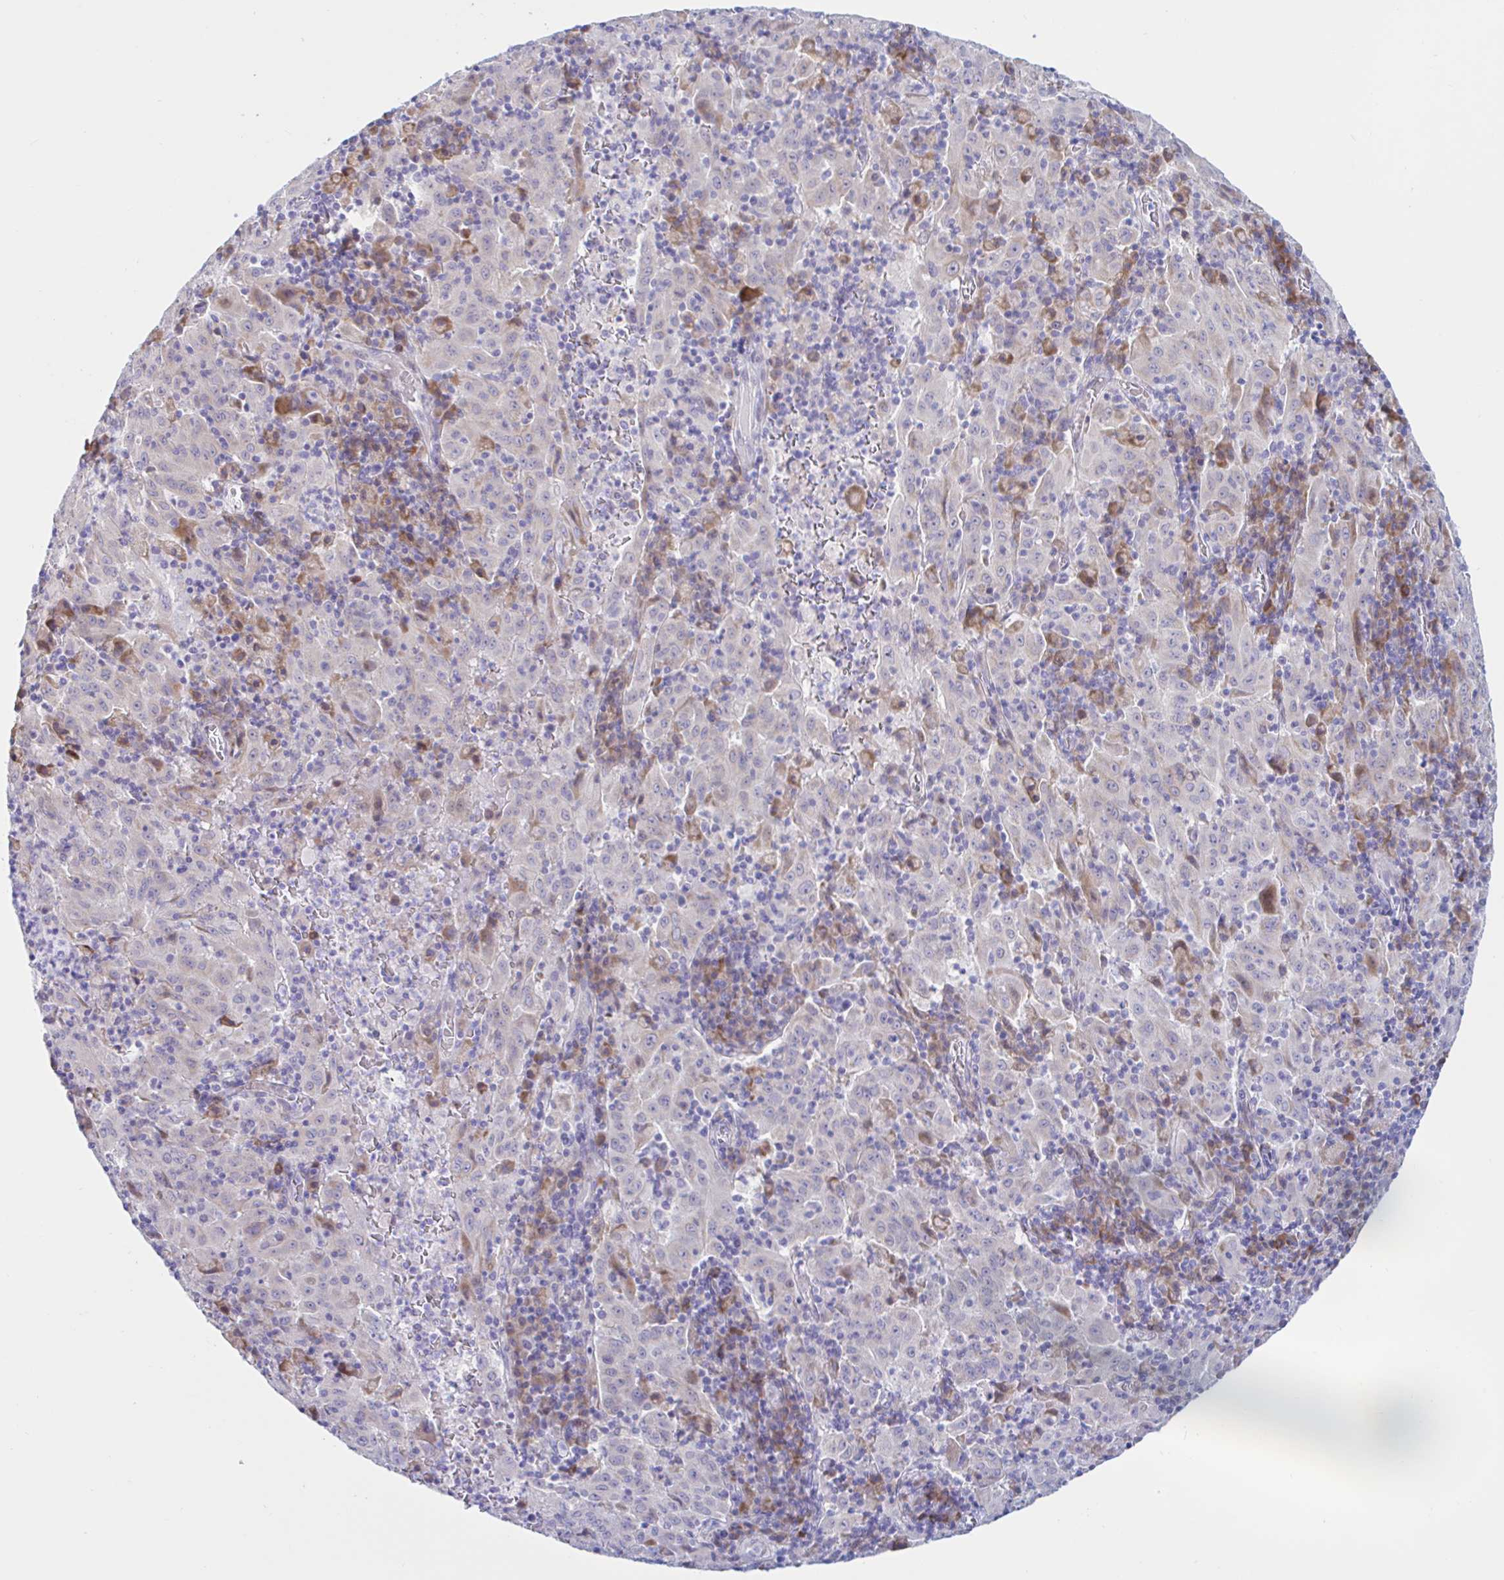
{"staining": {"intensity": "negative", "quantity": "none", "location": "none"}, "tissue": "pancreatic cancer", "cell_type": "Tumor cells", "image_type": "cancer", "snomed": [{"axis": "morphology", "description": "Adenocarcinoma, NOS"}, {"axis": "topography", "description": "Pancreas"}], "caption": "An image of pancreatic cancer (adenocarcinoma) stained for a protein exhibits no brown staining in tumor cells. (DAB IHC visualized using brightfield microscopy, high magnification).", "gene": "NBPF3", "patient": {"sex": "male", "age": 63}}